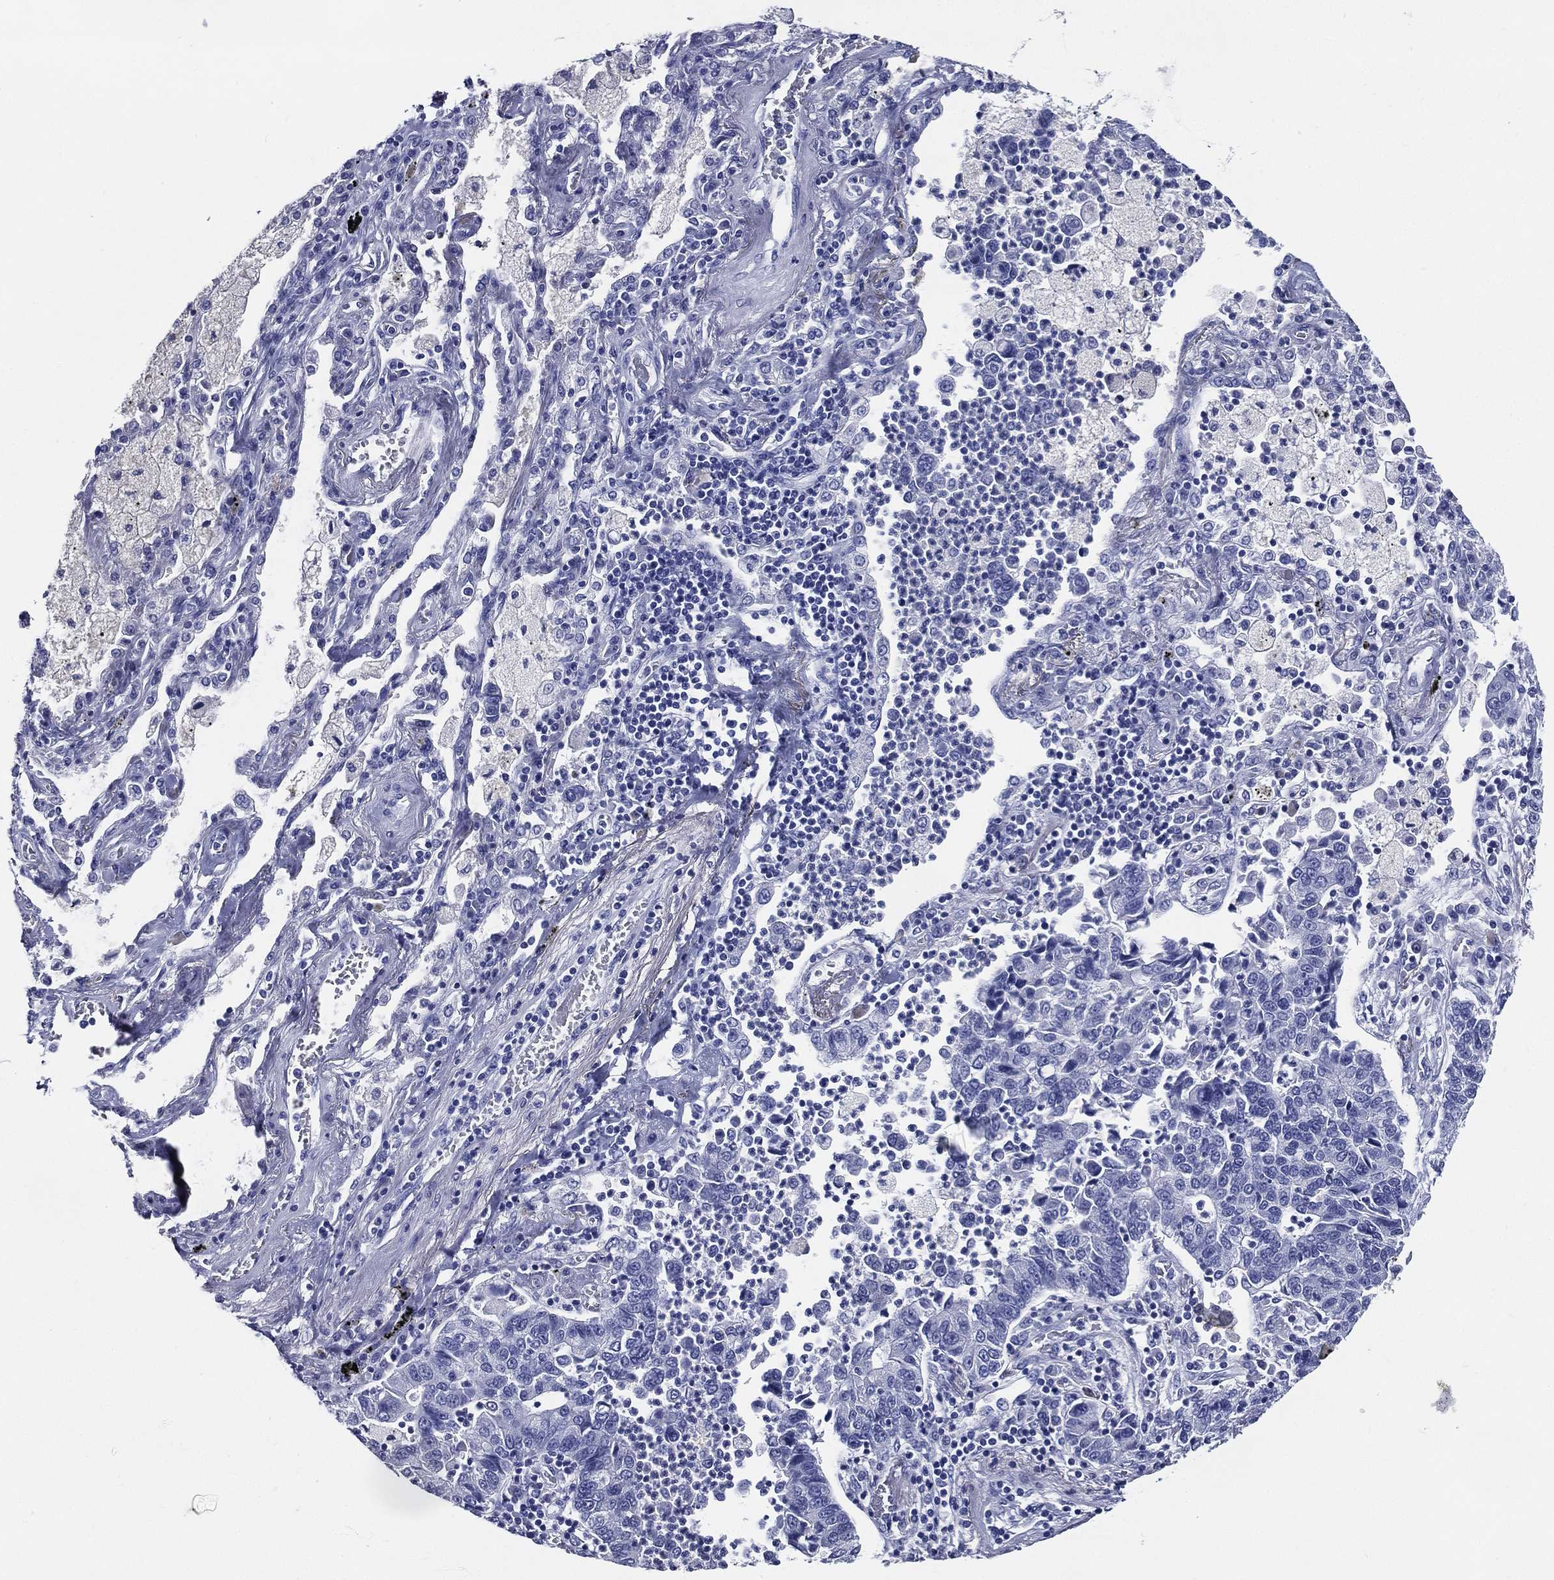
{"staining": {"intensity": "negative", "quantity": "none", "location": "none"}, "tissue": "lung cancer", "cell_type": "Tumor cells", "image_type": "cancer", "snomed": [{"axis": "morphology", "description": "Adenocarcinoma, NOS"}, {"axis": "topography", "description": "Lung"}], "caption": "High magnification brightfield microscopy of lung adenocarcinoma stained with DAB (3,3'-diaminobenzidine) (brown) and counterstained with hematoxylin (blue): tumor cells show no significant staining. Nuclei are stained in blue.", "gene": "ACE2", "patient": {"sex": "female", "age": 57}}